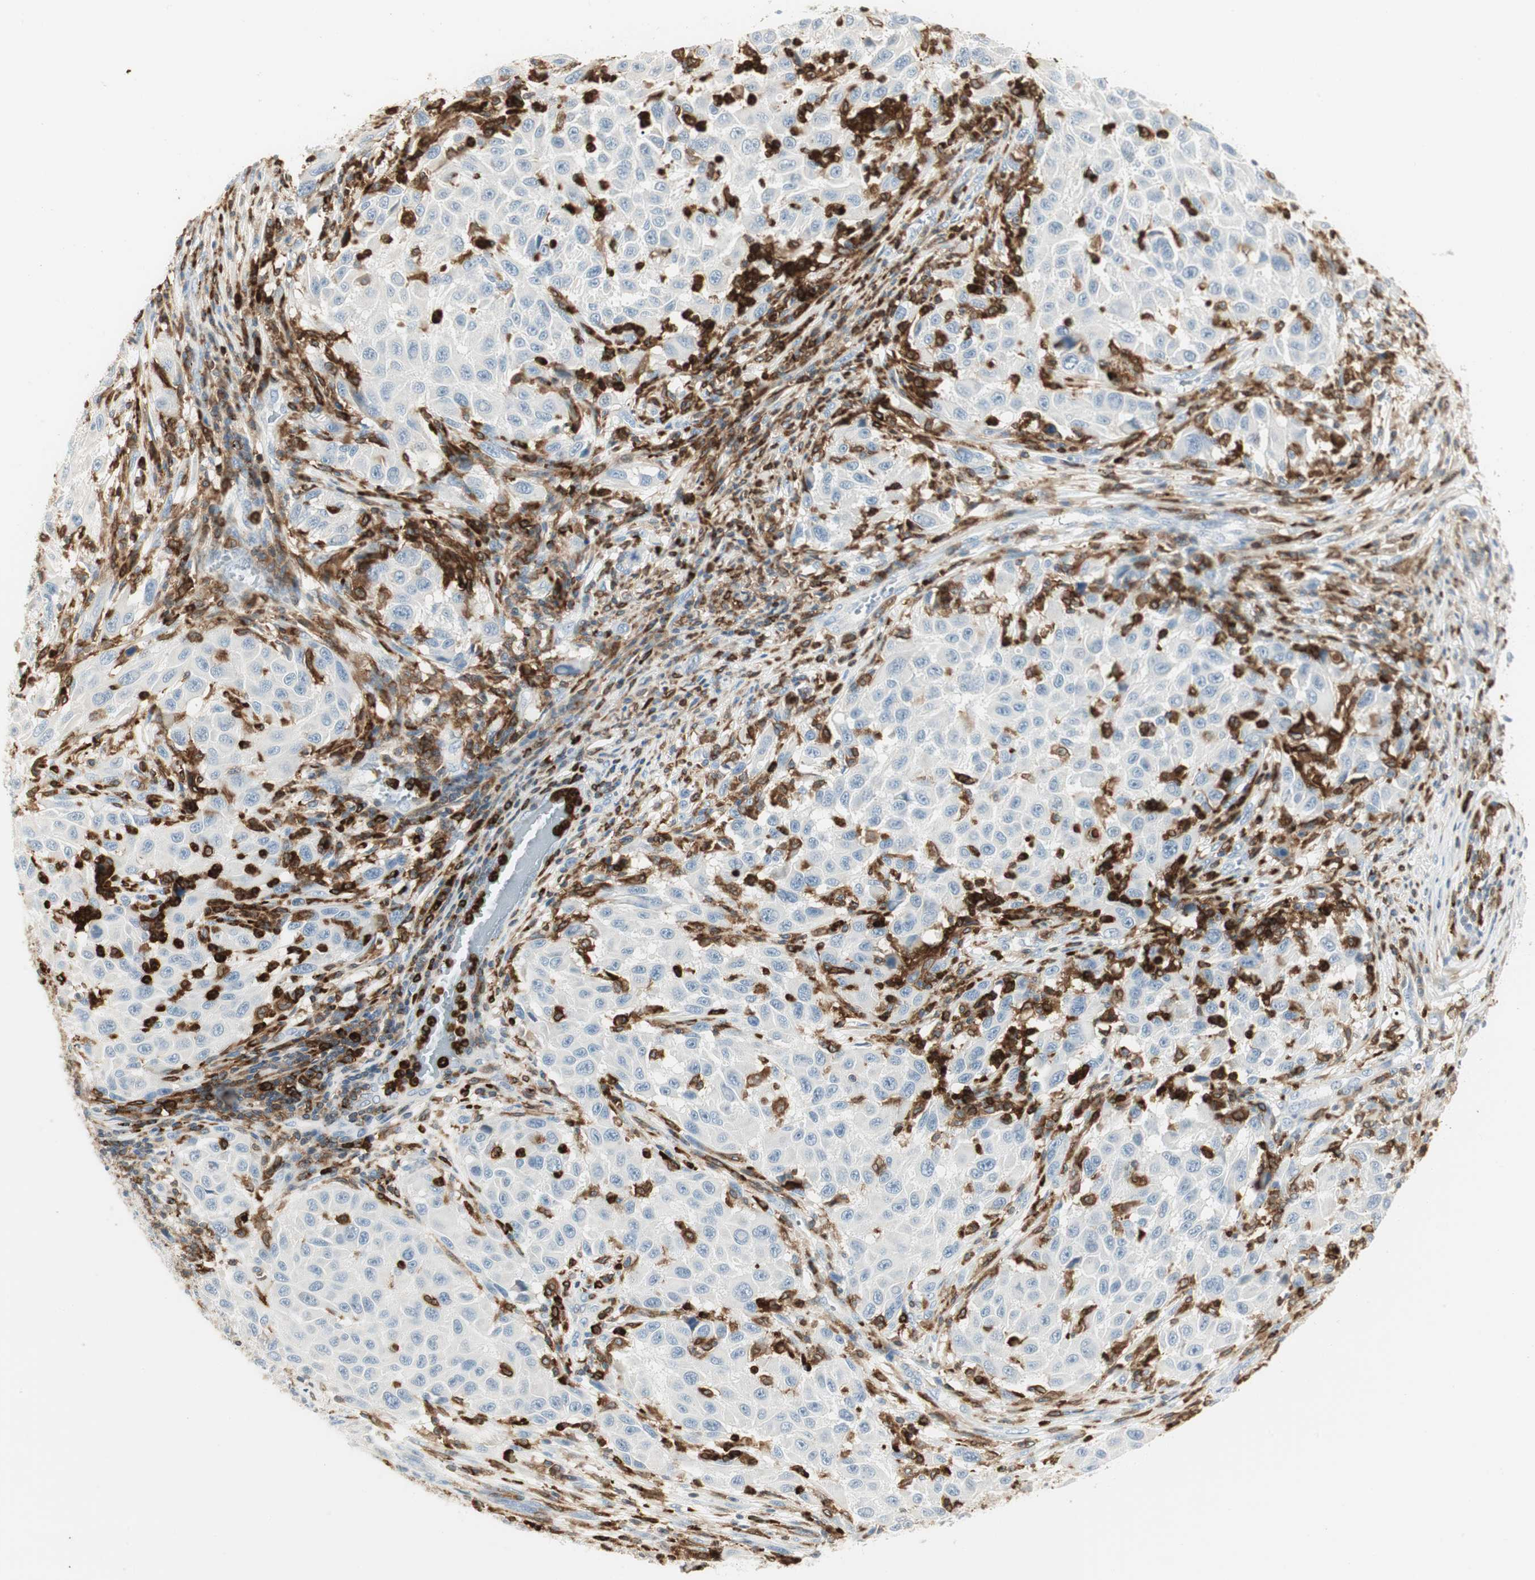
{"staining": {"intensity": "negative", "quantity": "none", "location": "none"}, "tissue": "melanoma", "cell_type": "Tumor cells", "image_type": "cancer", "snomed": [{"axis": "morphology", "description": "Malignant melanoma, Metastatic site"}, {"axis": "topography", "description": "Lymph node"}], "caption": "Photomicrograph shows no significant protein positivity in tumor cells of malignant melanoma (metastatic site).", "gene": "ITGB2", "patient": {"sex": "male", "age": 61}}